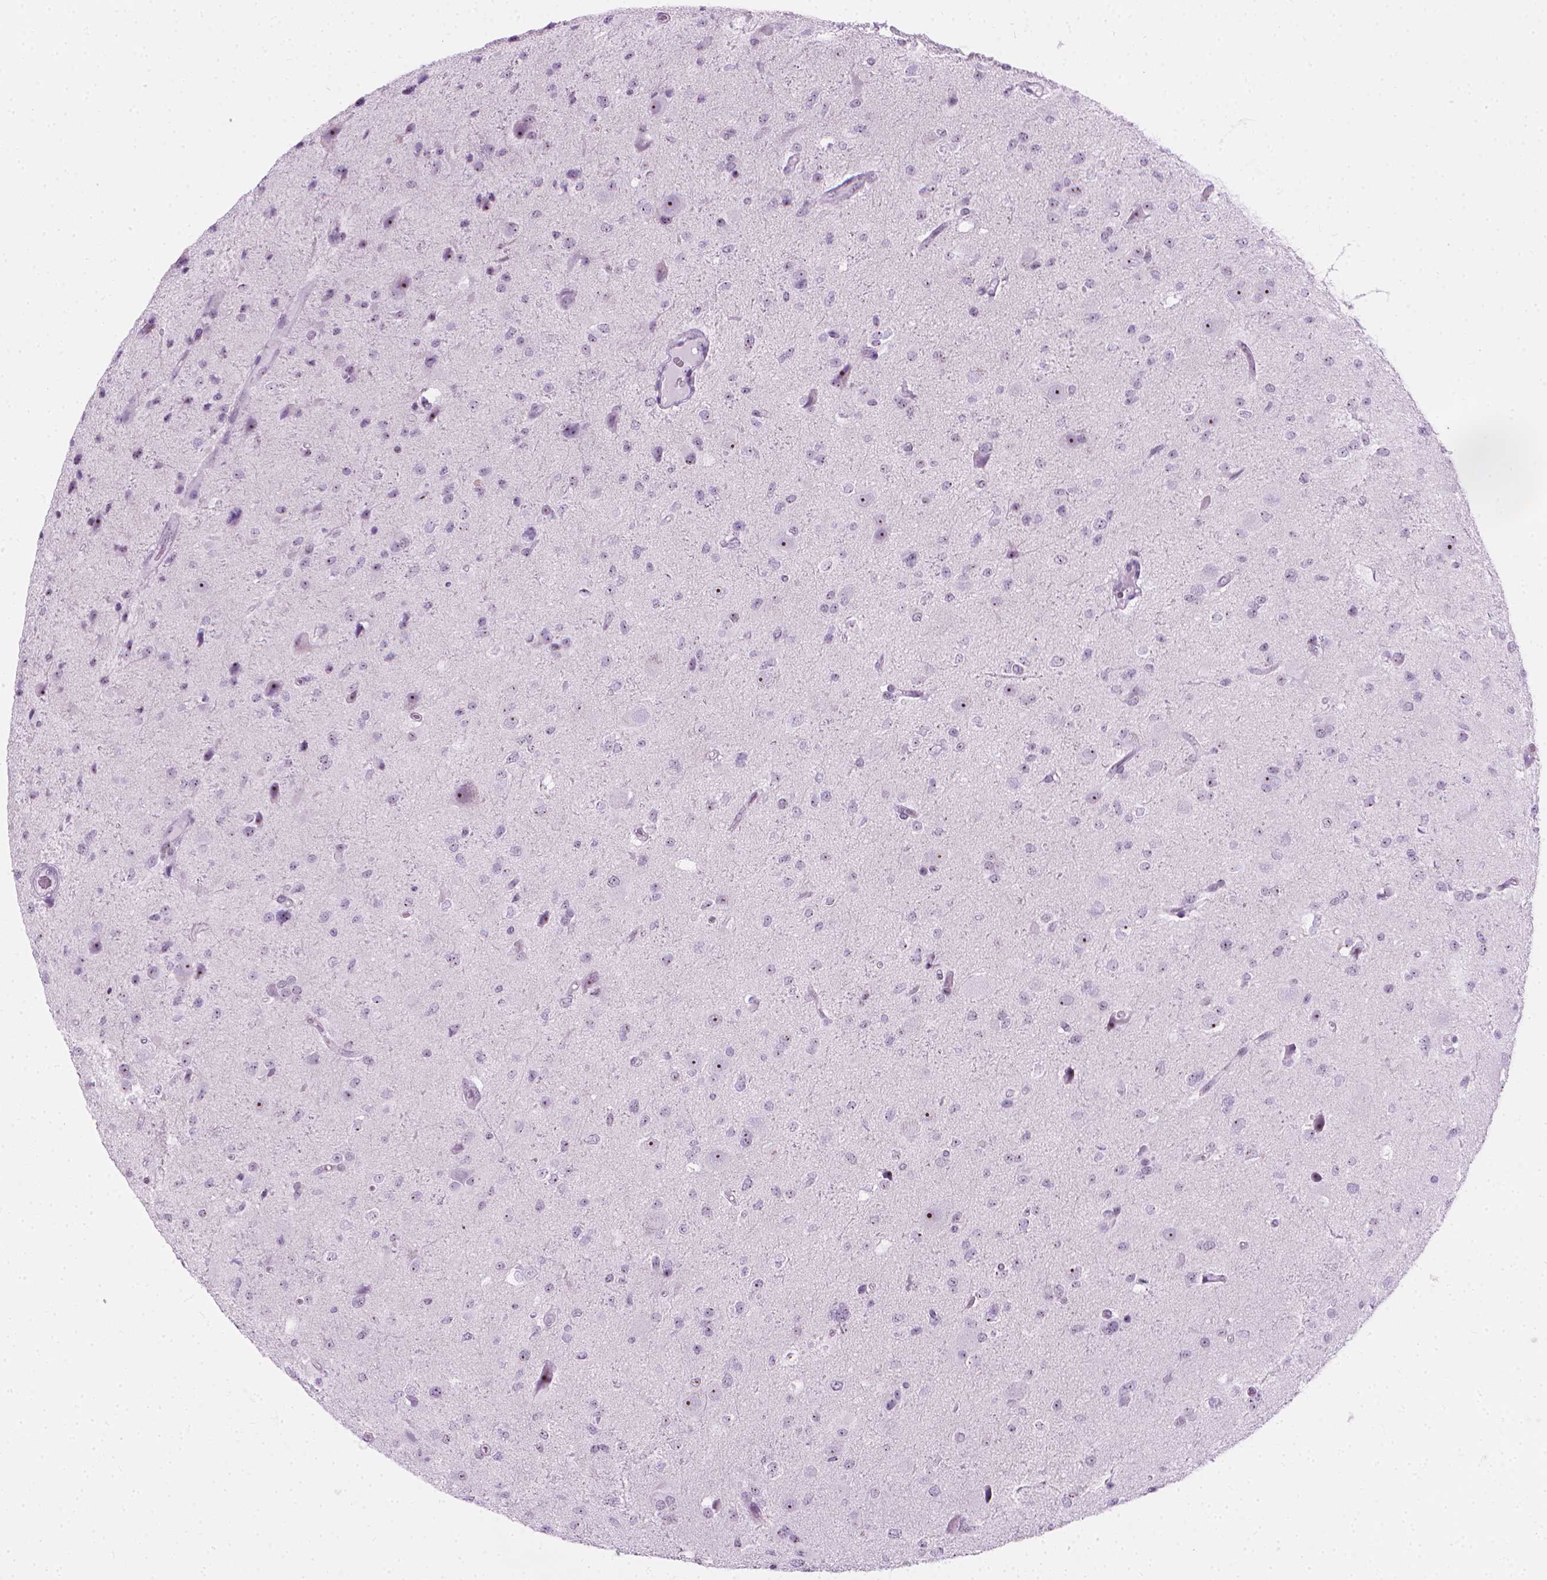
{"staining": {"intensity": "weak", "quantity": "<25%", "location": "nuclear"}, "tissue": "glioma", "cell_type": "Tumor cells", "image_type": "cancer", "snomed": [{"axis": "morphology", "description": "Glioma, malignant, Low grade"}, {"axis": "topography", "description": "Brain"}], "caption": "An immunohistochemistry (IHC) image of glioma is shown. There is no staining in tumor cells of glioma.", "gene": "NOL7", "patient": {"sex": "female", "age": 32}}